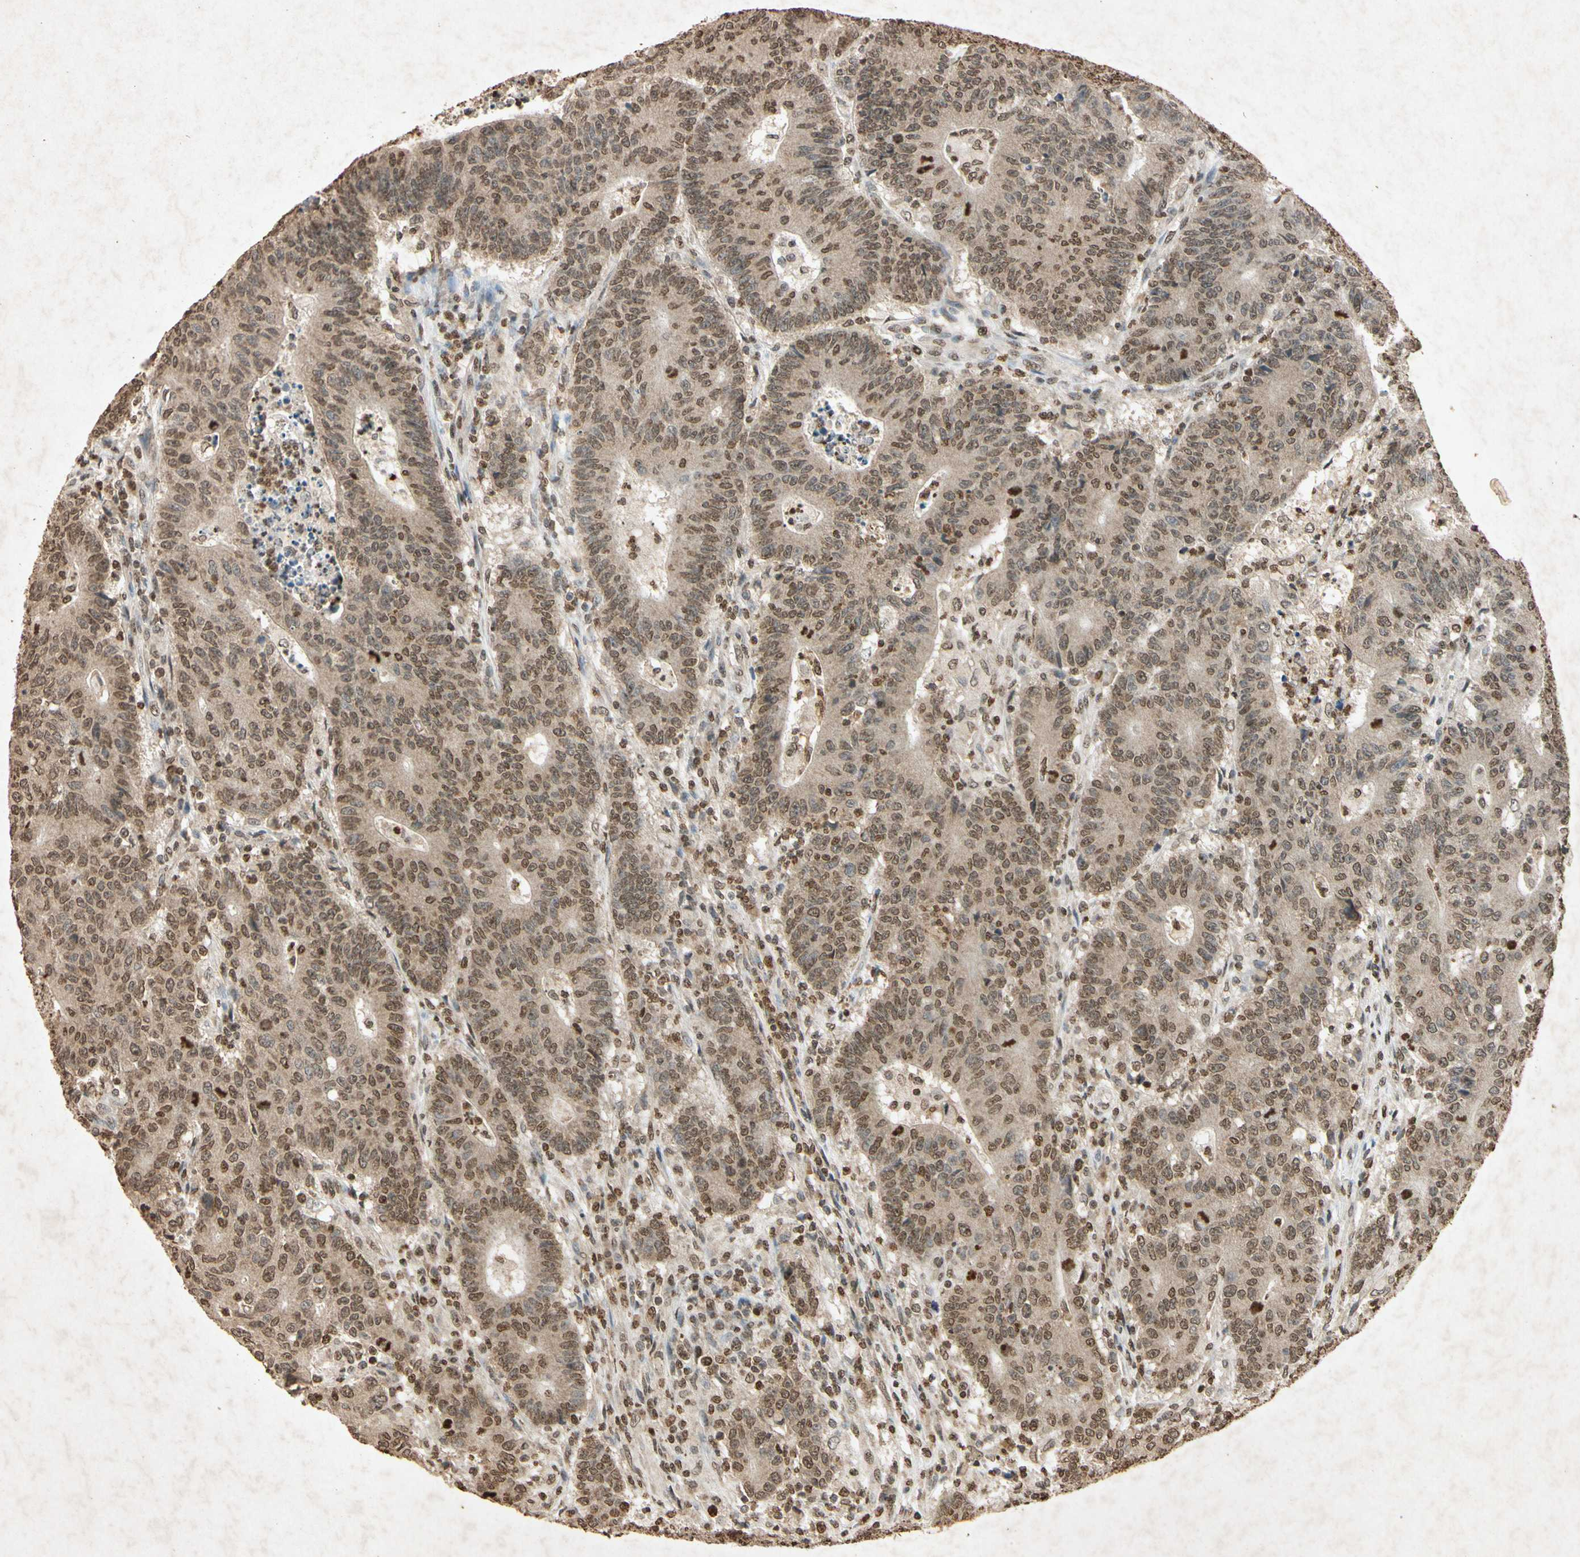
{"staining": {"intensity": "weak", "quantity": "25%-75%", "location": "cytoplasmic/membranous,nuclear"}, "tissue": "colorectal cancer", "cell_type": "Tumor cells", "image_type": "cancer", "snomed": [{"axis": "morphology", "description": "Normal tissue, NOS"}, {"axis": "morphology", "description": "Adenocarcinoma, NOS"}, {"axis": "topography", "description": "Colon"}], "caption": "Weak cytoplasmic/membranous and nuclear protein positivity is identified in approximately 25%-75% of tumor cells in colorectal cancer (adenocarcinoma).", "gene": "MSRB1", "patient": {"sex": "female", "age": 75}}